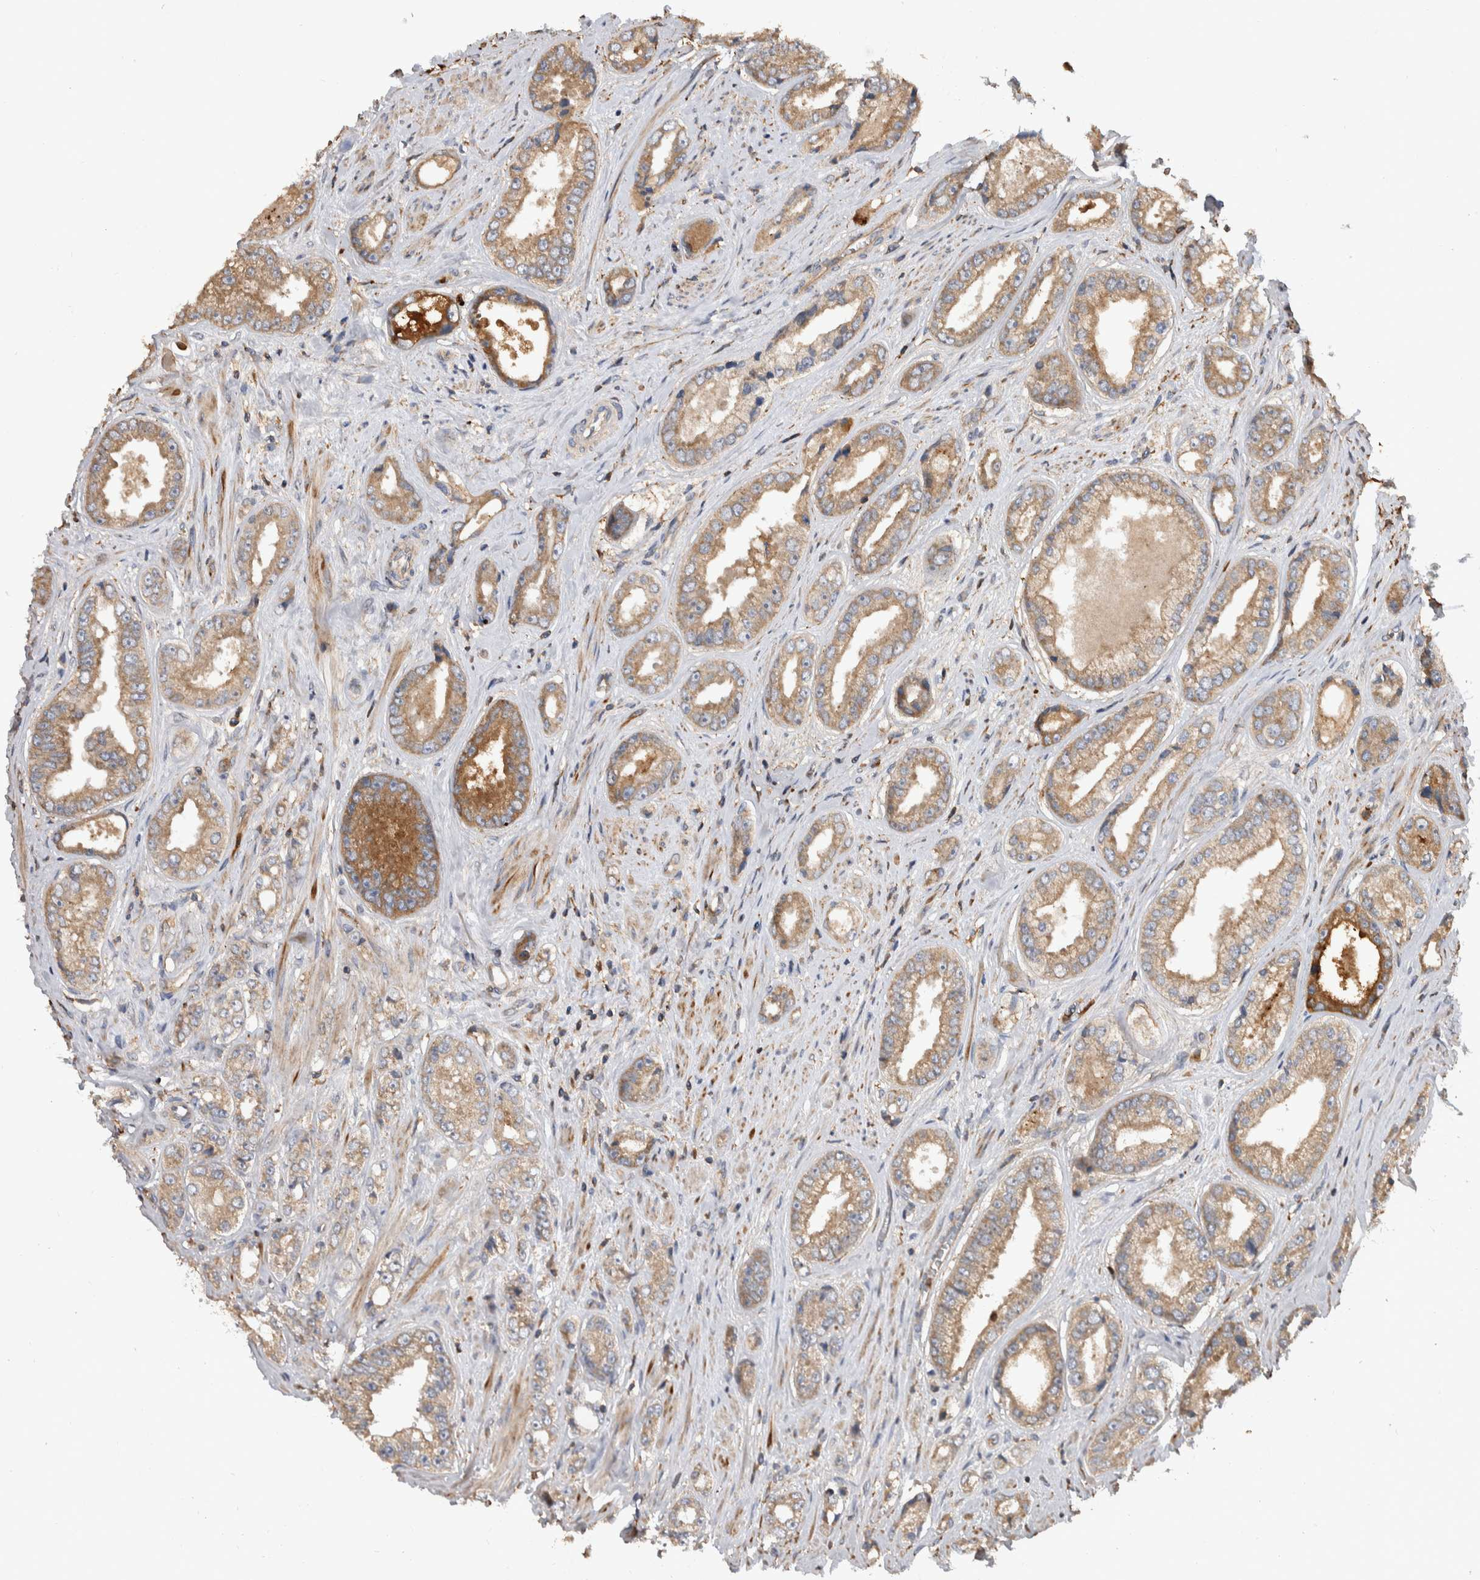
{"staining": {"intensity": "weak", "quantity": ">75%", "location": "cytoplasmic/membranous"}, "tissue": "prostate cancer", "cell_type": "Tumor cells", "image_type": "cancer", "snomed": [{"axis": "morphology", "description": "Adenocarcinoma, High grade"}, {"axis": "topography", "description": "Prostate"}], "caption": "Immunohistochemical staining of human prostate cancer (high-grade adenocarcinoma) shows low levels of weak cytoplasmic/membranous protein positivity in about >75% of tumor cells.", "gene": "SDCBP", "patient": {"sex": "male", "age": 61}}